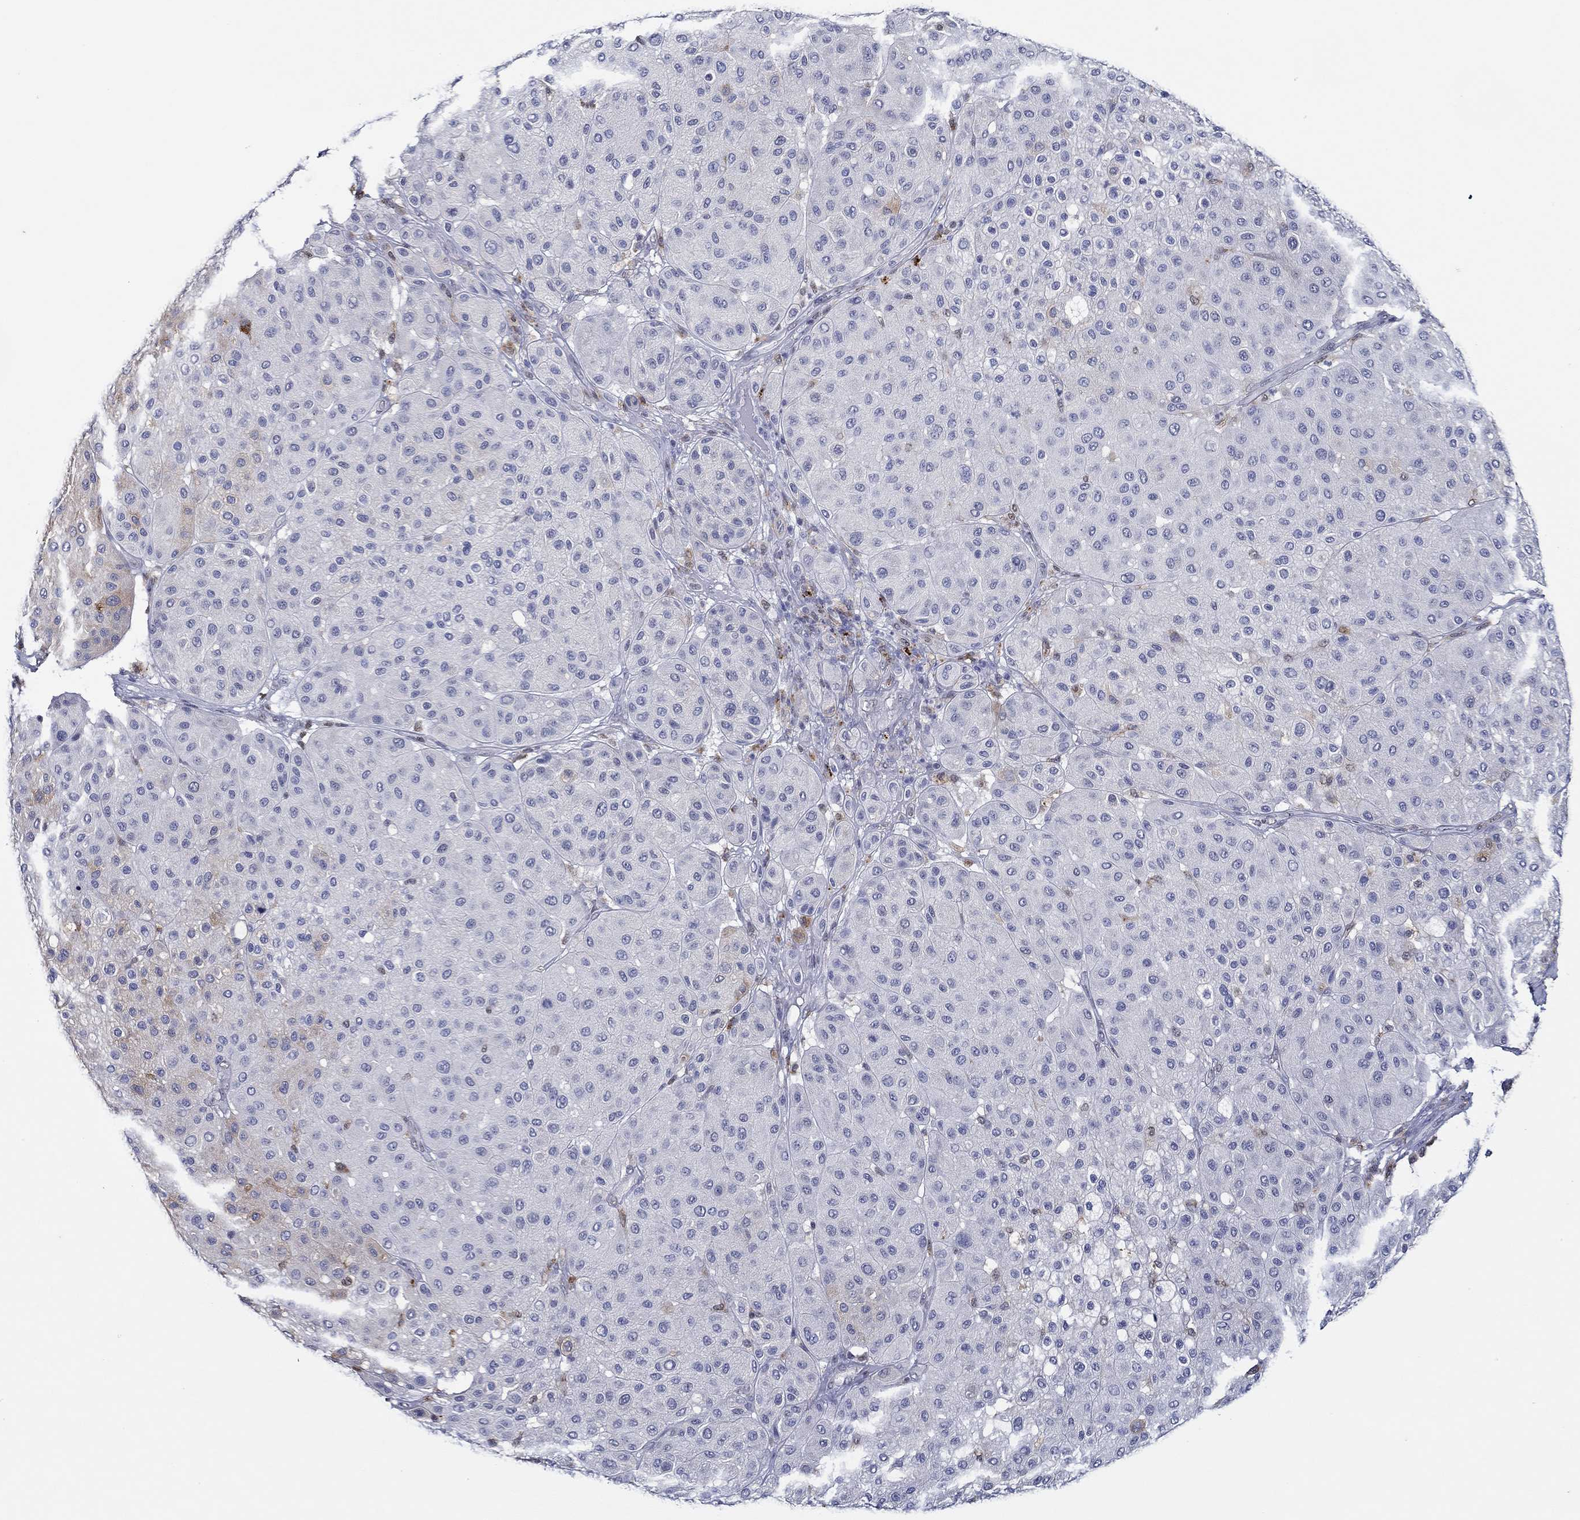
{"staining": {"intensity": "weak", "quantity": "<25%", "location": "cytoplasmic/membranous"}, "tissue": "melanoma", "cell_type": "Tumor cells", "image_type": "cancer", "snomed": [{"axis": "morphology", "description": "Malignant melanoma, Metastatic site"}, {"axis": "topography", "description": "Smooth muscle"}], "caption": "Immunohistochemistry of malignant melanoma (metastatic site) shows no expression in tumor cells.", "gene": "GATA2", "patient": {"sex": "male", "age": 41}}